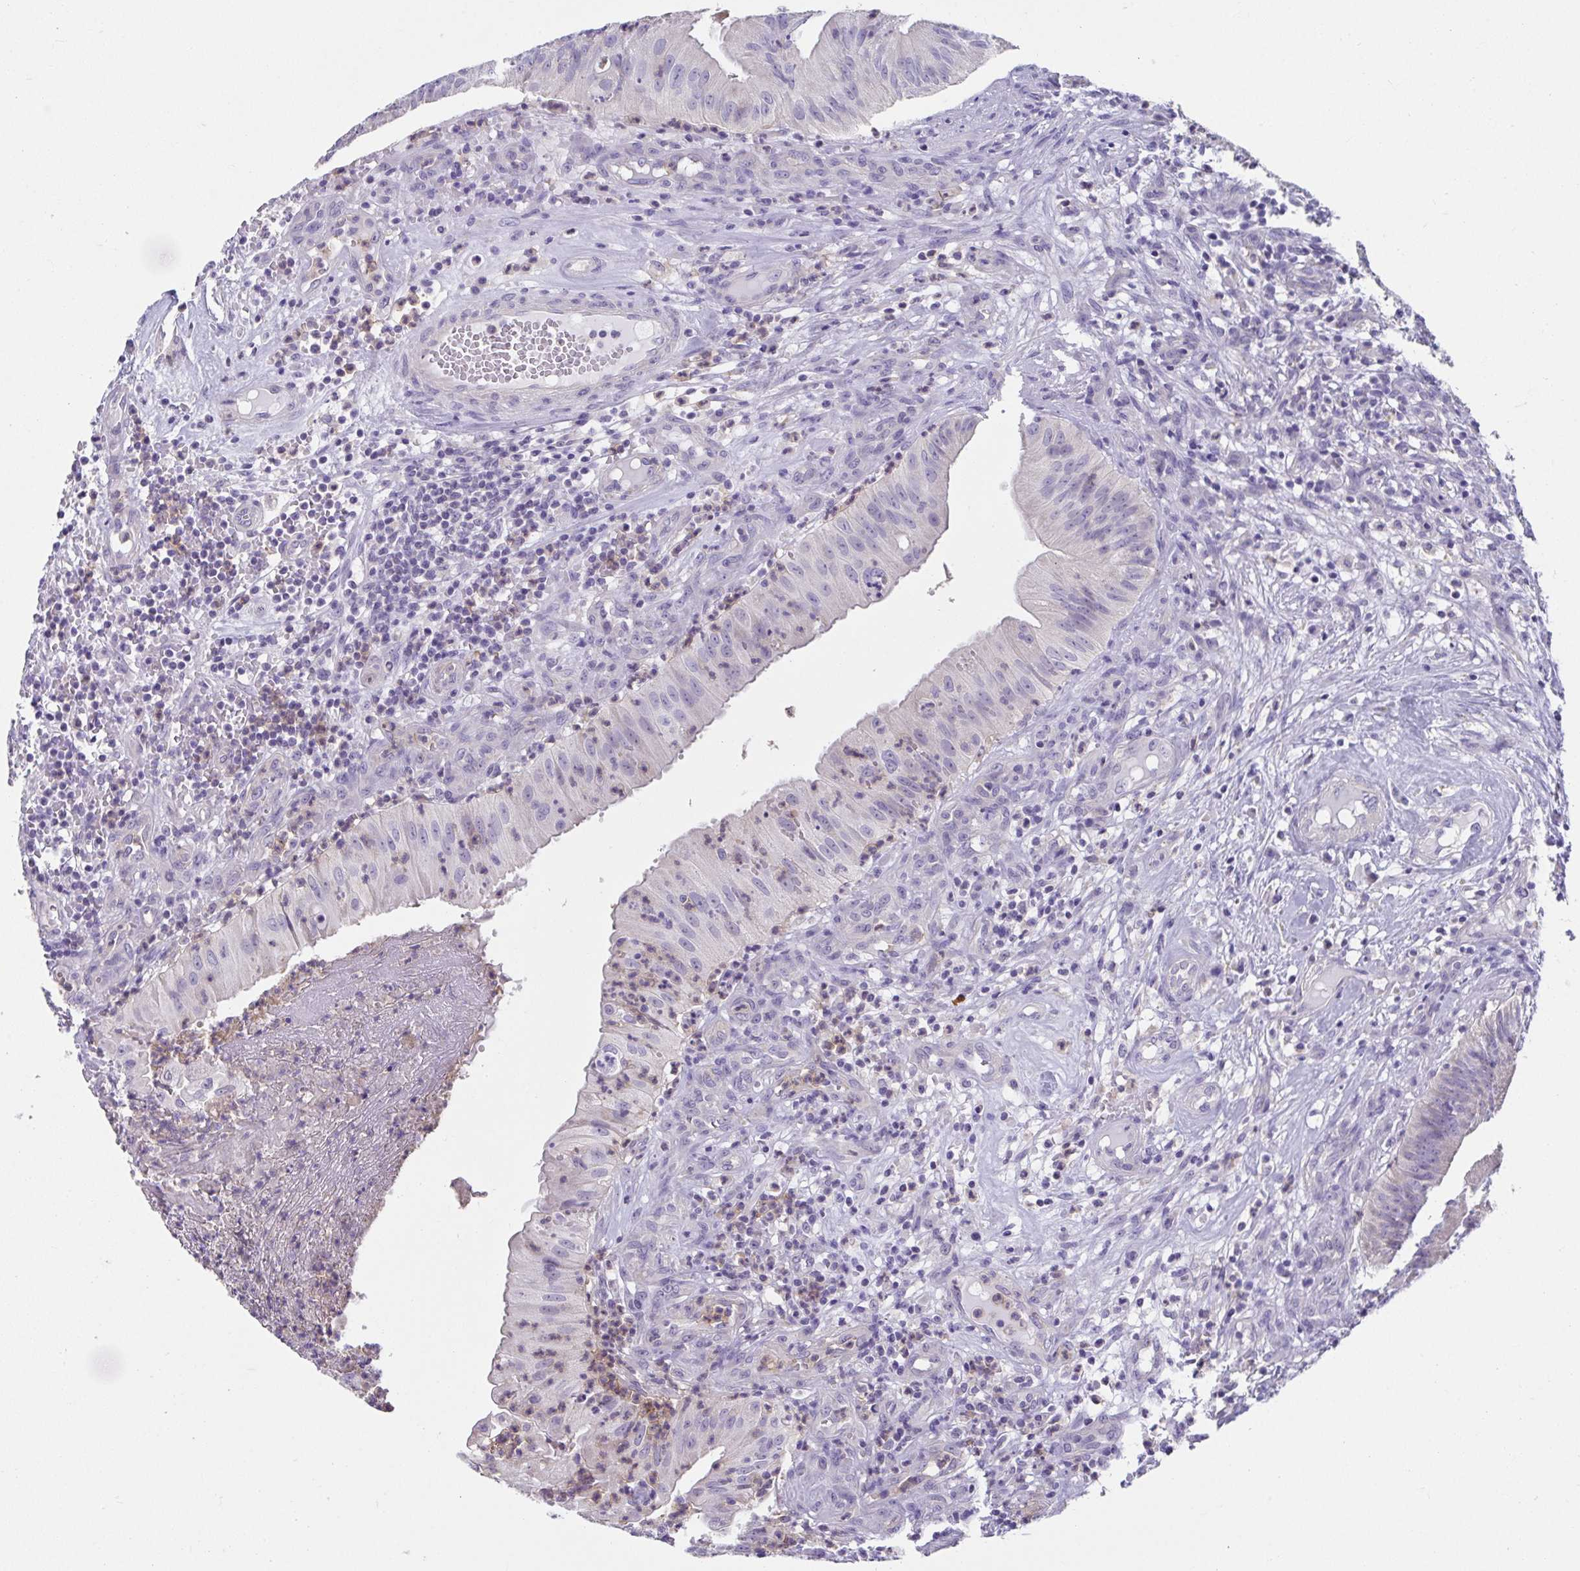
{"staining": {"intensity": "negative", "quantity": "none", "location": "none"}, "tissue": "head and neck cancer", "cell_type": "Tumor cells", "image_type": "cancer", "snomed": [{"axis": "morphology", "description": "Adenocarcinoma, NOS"}, {"axis": "topography", "description": "Head-Neck"}], "caption": "IHC image of human head and neck adenocarcinoma stained for a protein (brown), which reveals no staining in tumor cells.", "gene": "CXCR1", "patient": {"sex": "male", "age": 44}}